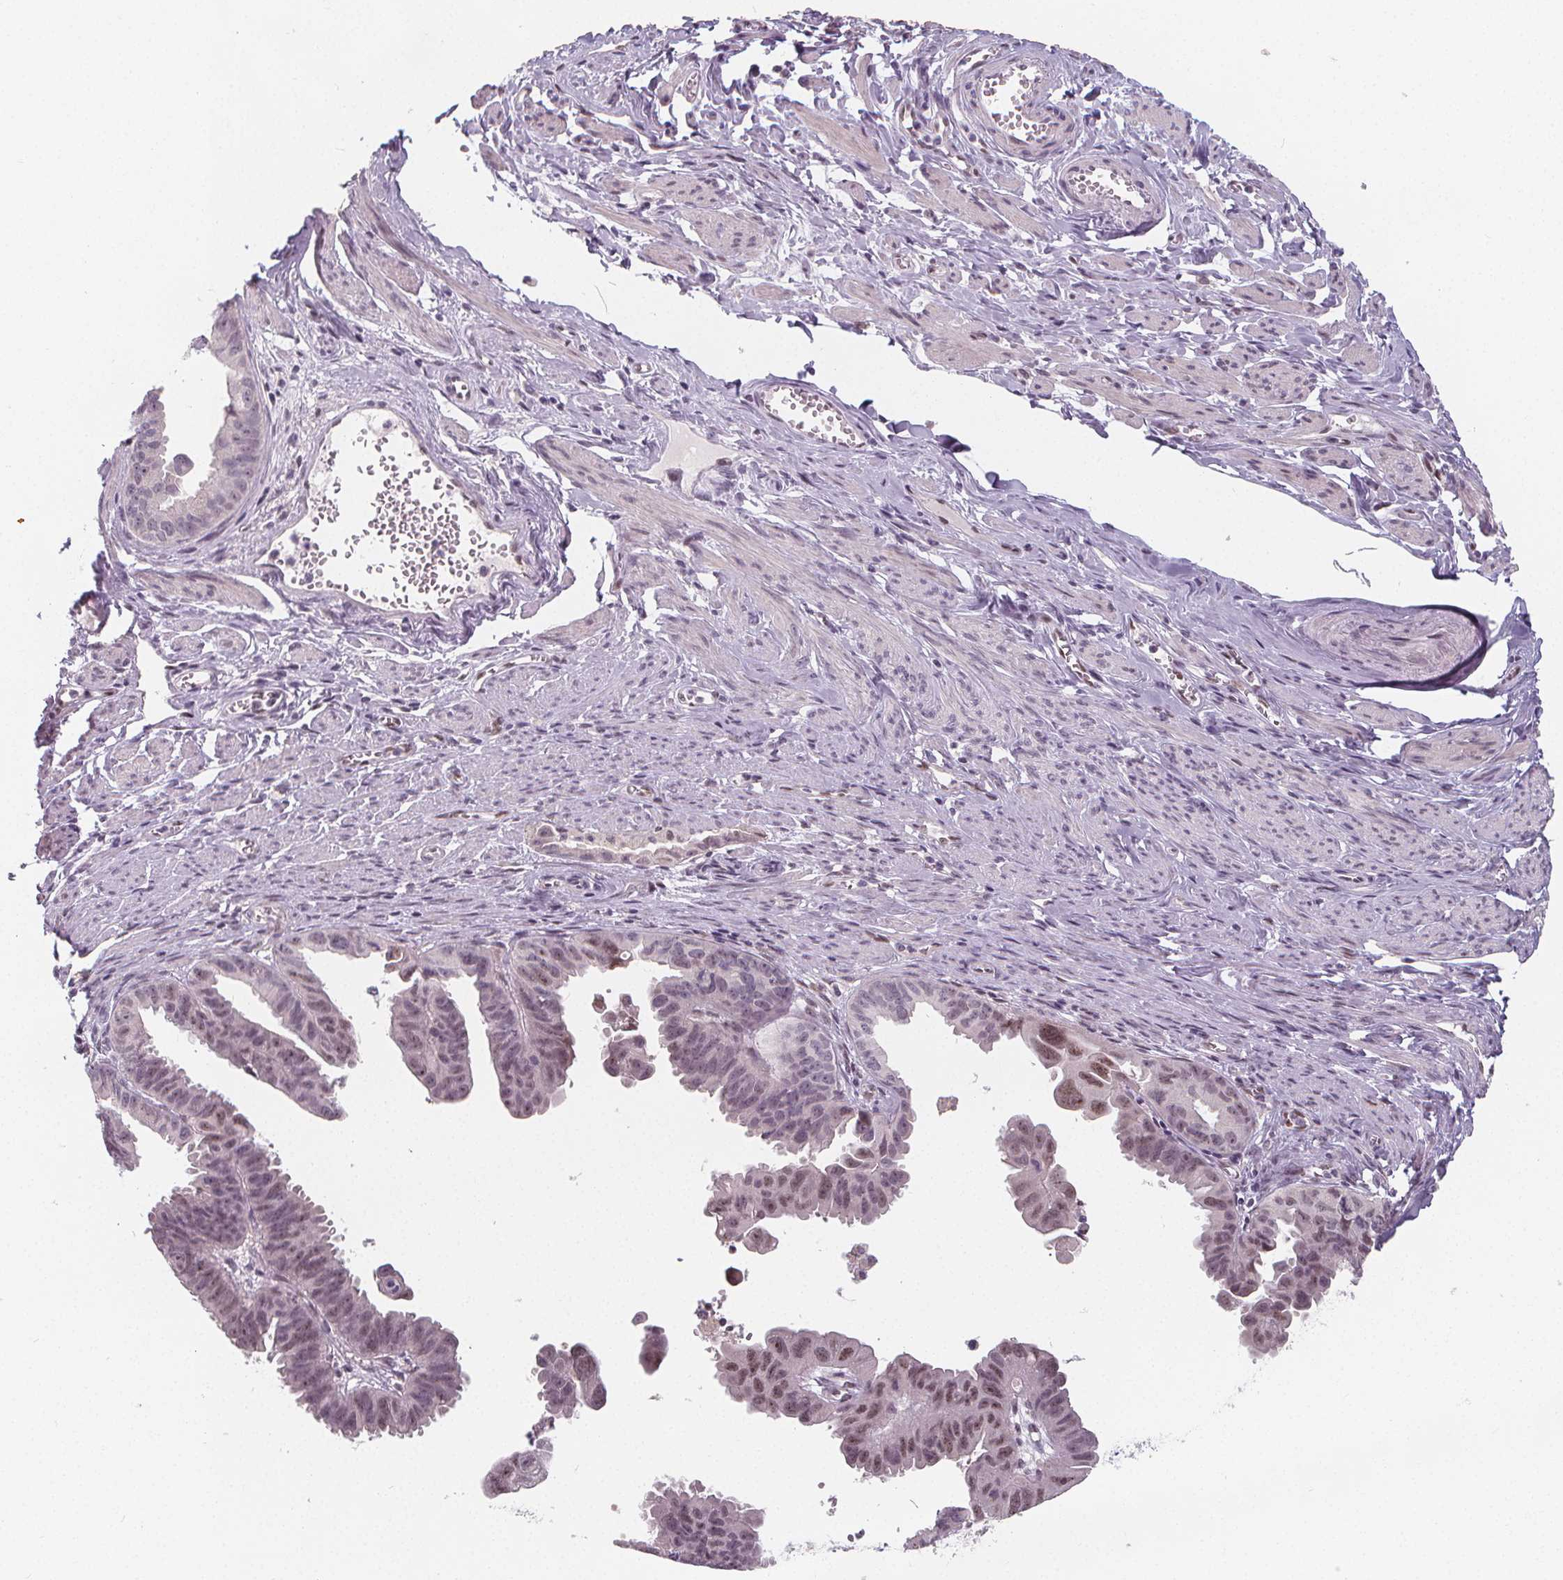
{"staining": {"intensity": "moderate", "quantity": "25%-75%", "location": "nuclear"}, "tissue": "ovarian cancer", "cell_type": "Tumor cells", "image_type": "cancer", "snomed": [{"axis": "morphology", "description": "Carcinoma, endometroid"}, {"axis": "topography", "description": "Ovary"}], "caption": "A medium amount of moderate nuclear staining is present in about 25%-75% of tumor cells in endometroid carcinoma (ovarian) tissue.", "gene": "DRC3", "patient": {"sex": "female", "age": 85}}